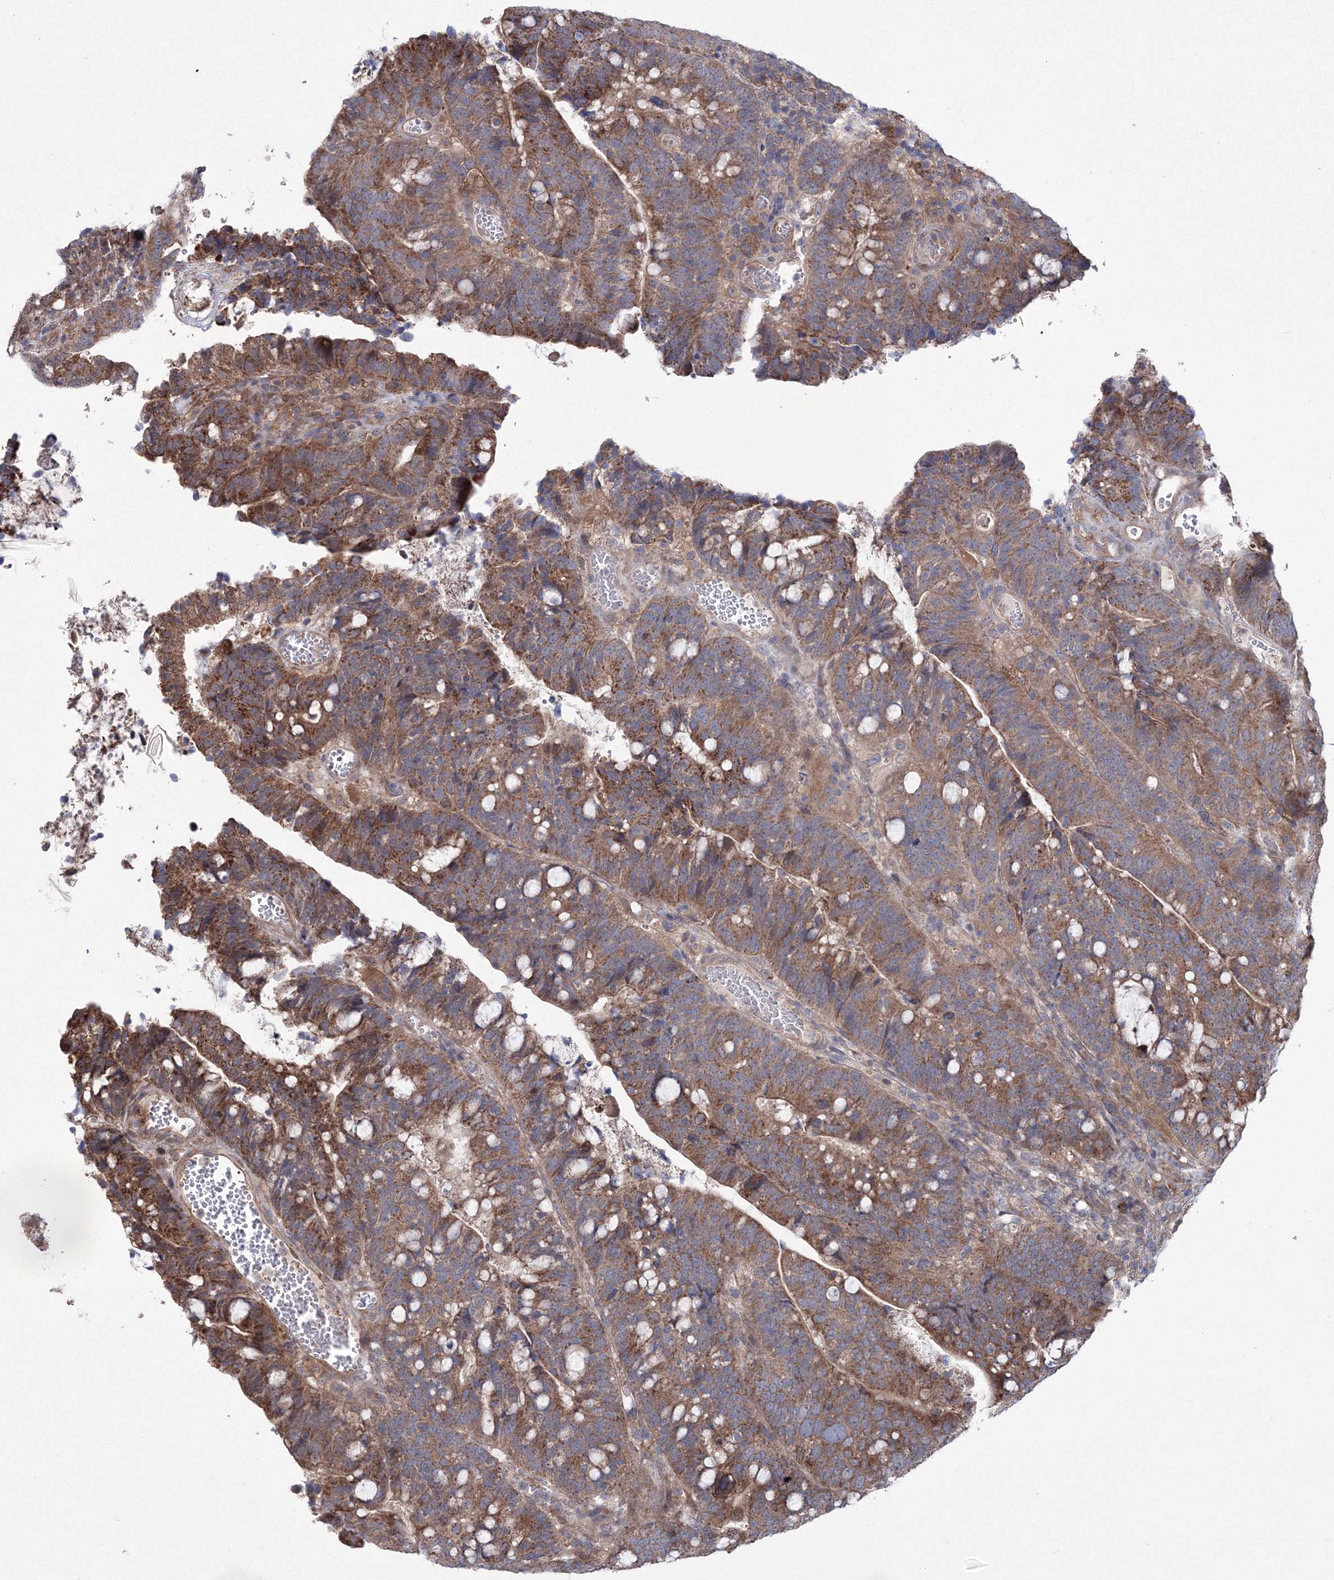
{"staining": {"intensity": "strong", "quantity": ">75%", "location": "cytoplasmic/membranous"}, "tissue": "colorectal cancer", "cell_type": "Tumor cells", "image_type": "cancer", "snomed": [{"axis": "morphology", "description": "Adenocarcinoma, NOS"}, {"axis": "topography", "description": "Colon"}], "caption": "Immunohistochemical staining of human colorectal cancer reveals strong cytoplasmic/membranous protein staining in approximately >75% of tumor cells.", "gene": "RANBP3L", "patient": {"sex": "female", "age": 66}}